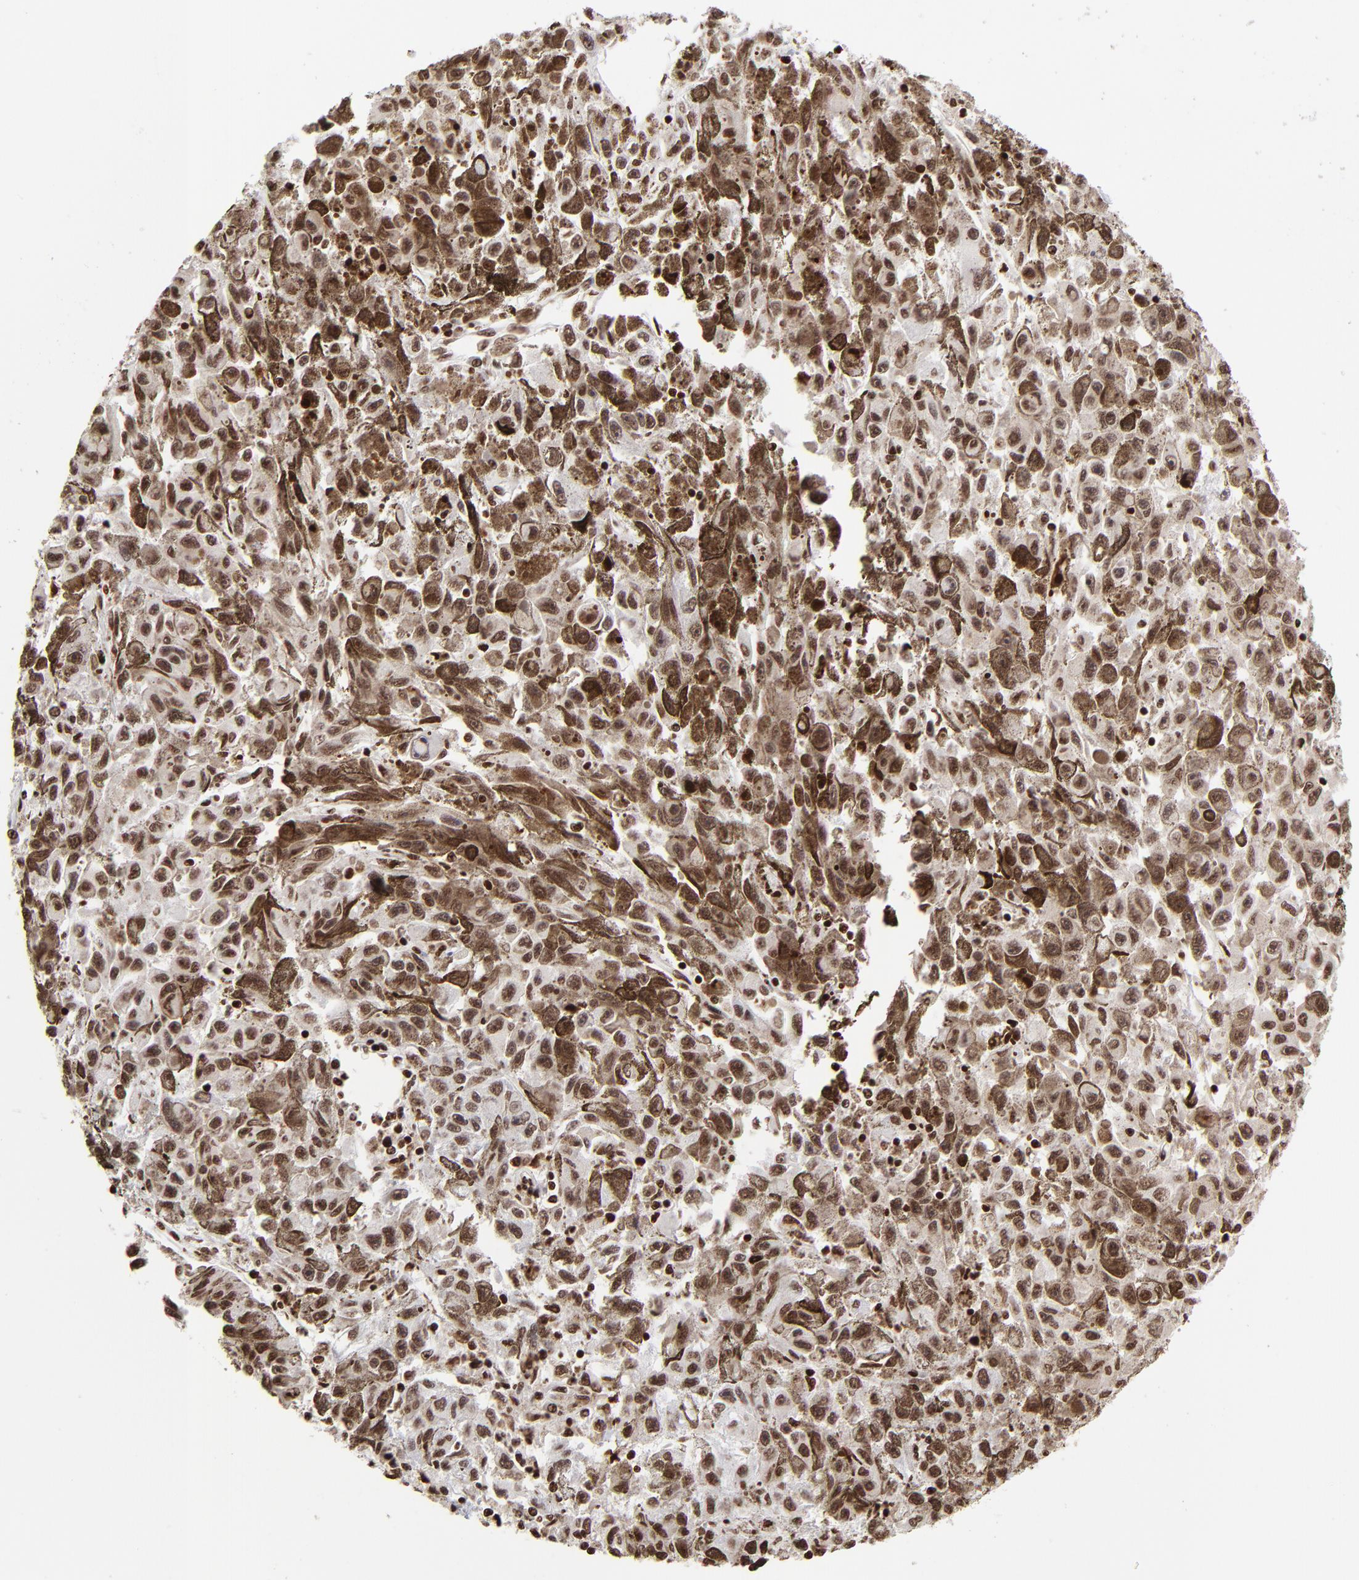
{"staining": {"intensity": "strong", "quantity": ">75%", "location": "cytoplasmic/membranous,nuclear"}, "tissue": "melanoma", "cell_type": "Tumor cells", "image_type": "cancer", "snomed": [{"axis": "morphology", "description": "Malignant melanoma, NOS"}, {"axis": "topography", "description": "Skin"}], "caption": "An image of human melanoma stained for a protein displays strong cytoplasmic/membranous and nuclear brown staining in tumor cells.", "gene": "ZNF544", "patient": {"sex": "female", "age": 104}}